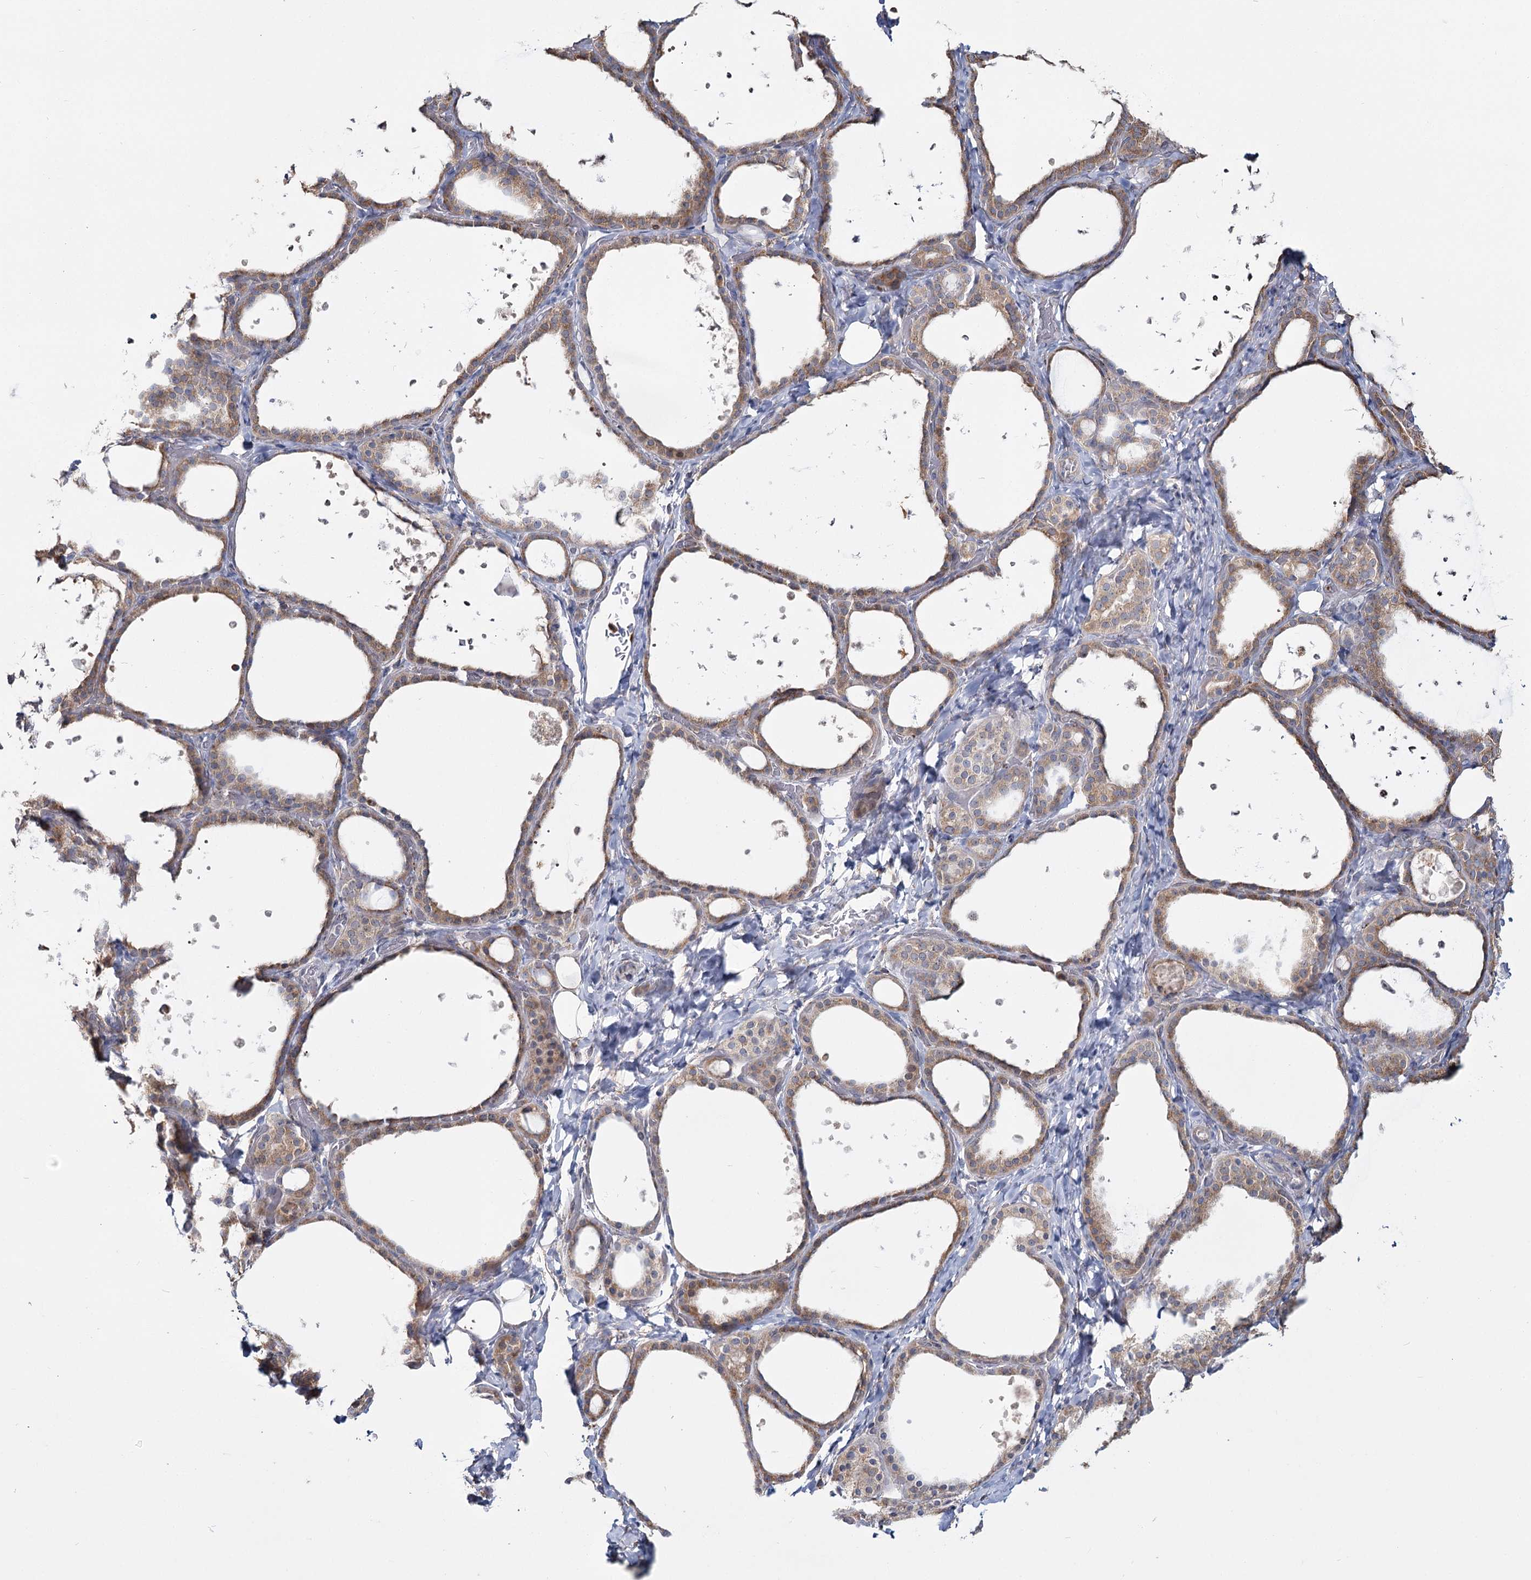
{"staining": {"intensity": "moderate", "quantity": ">75%", "location": "cytoplasmic/membranous"}, "tissue": "thyroid gland", "cell_type": "Glandular cells", "image_type": "normal", "snomed": [{"axis": "morphology", "description": "Normal tissue, NOS"}, {"axis": "topography", "description": "Thyroid gland"}], "caption": "About >75% of glandular cells in benign human thyroid gland display moderate cytoplasmic/membranous protein positivity as visualized by brown immunohistochemical staining.", "gene": "ZCCHC9", "patient": {"sex": "female", "age": 44}}